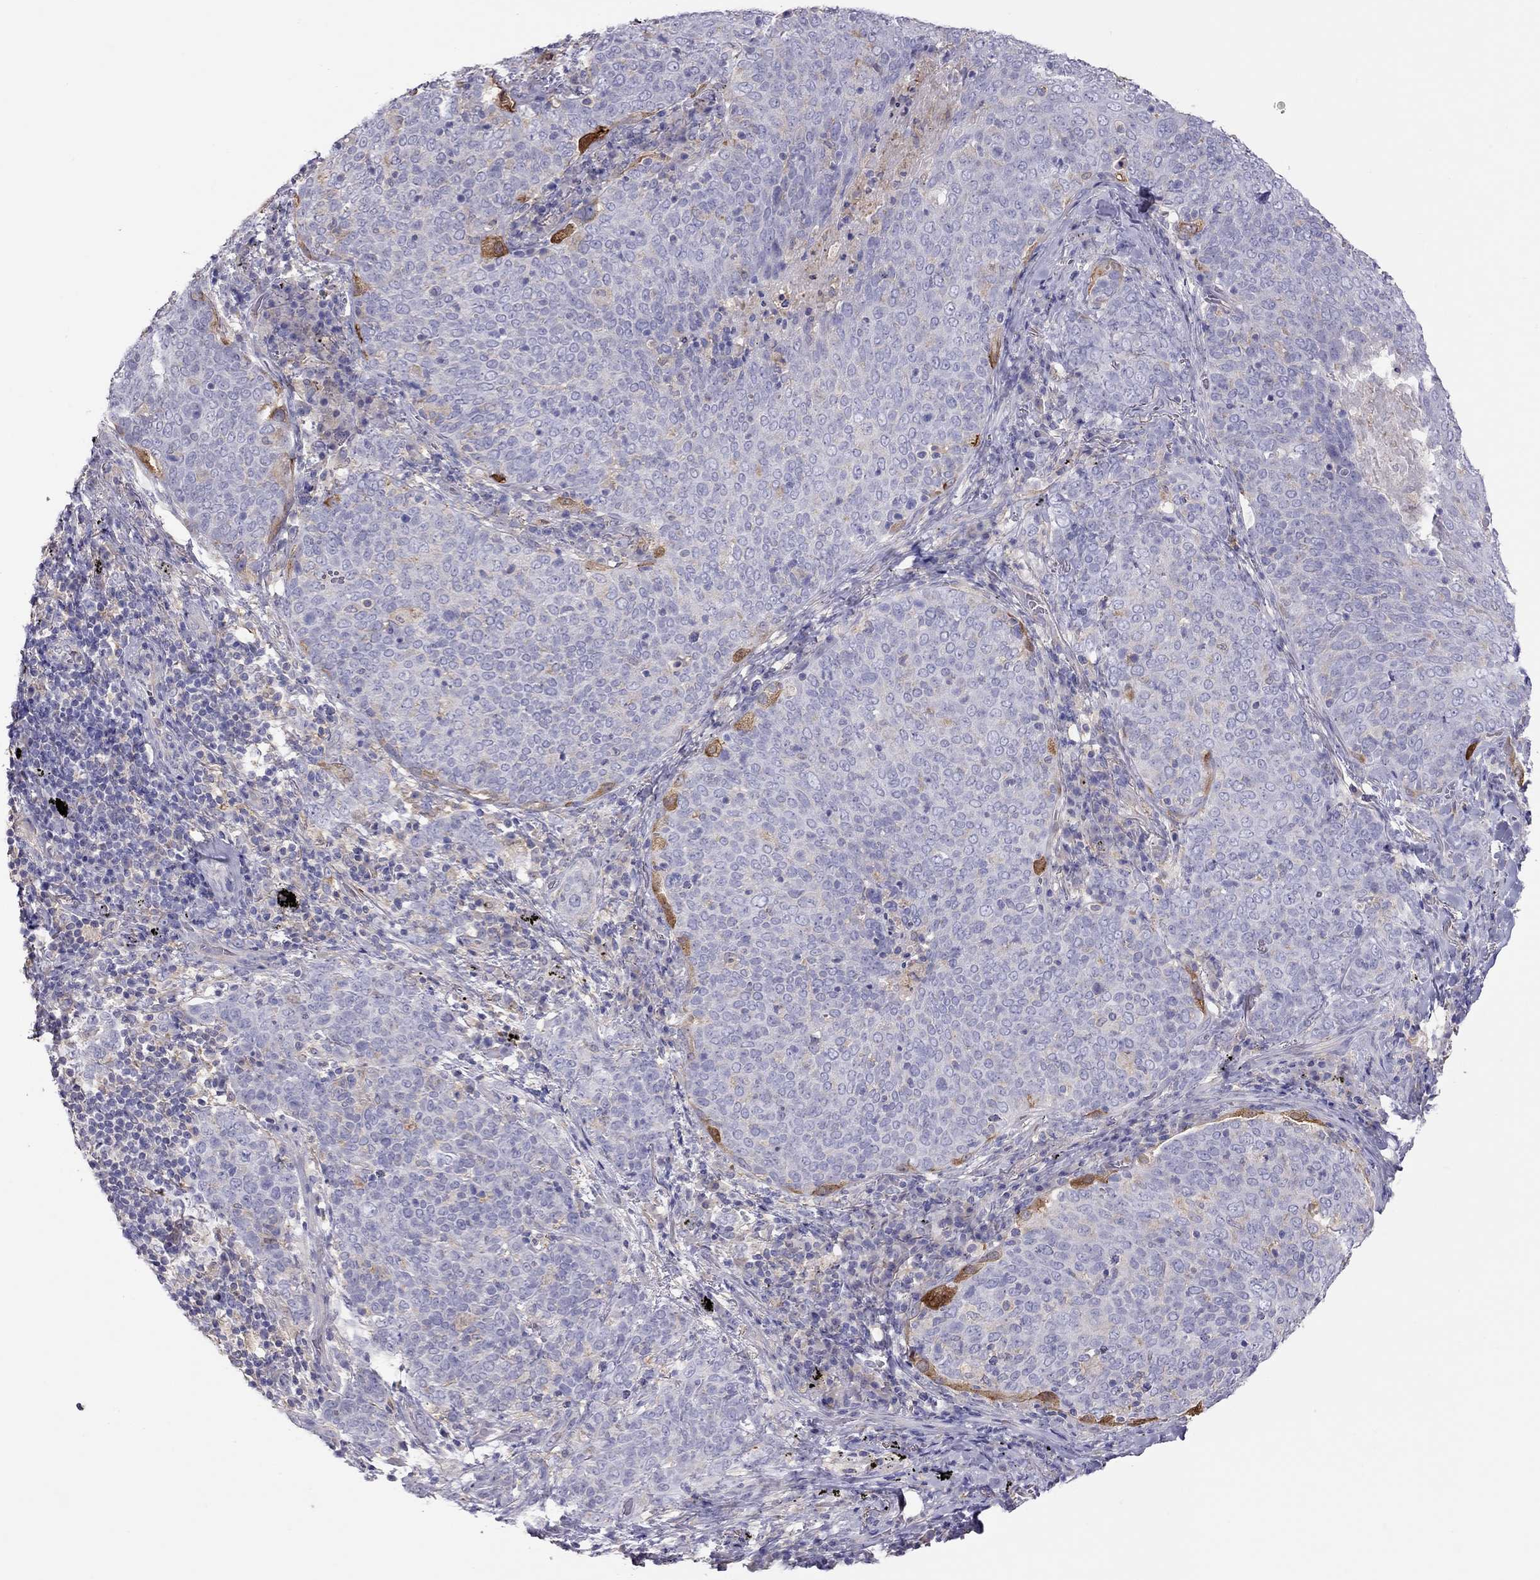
{"staining": {"intensity": "negative", "quantity": "none", "location": "none"}, "tissue": "lung cancer", "cell_type": "Tumor cells", "image_type": "cancer", "snomed": [{"axis": "morphology", "description": "Squamous cell carcinoma, NOS"}, {"axis": "topography", "description": "Lung"}], "caption": "Immunohistochemistry (IHC) of lung squamous cell carcinoma displays no positivity in tumor cells.", "gene": "ALOX15B", "patient": {"sex": "male", "age": 82}}